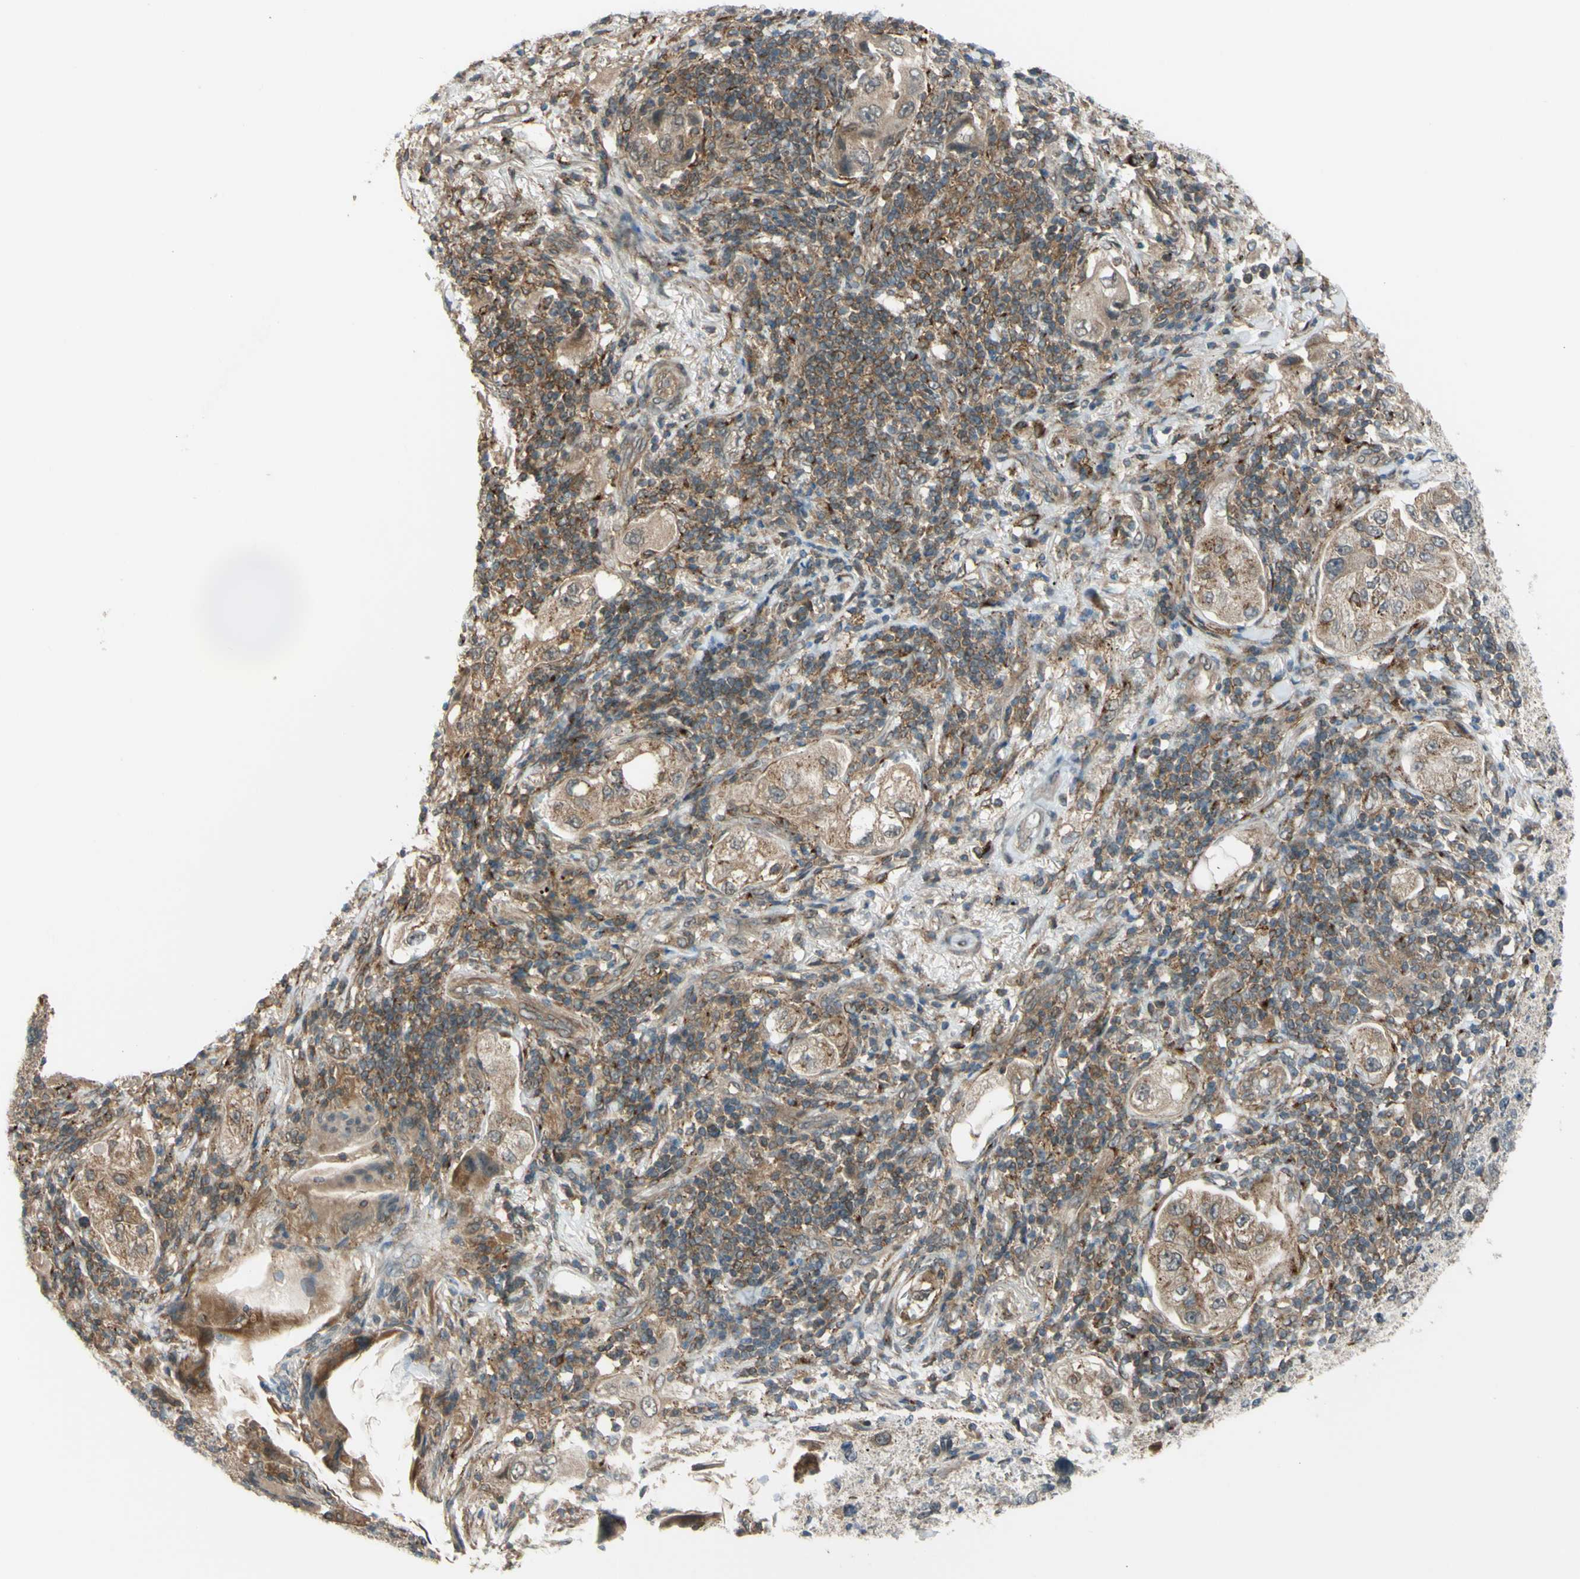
{"staining": {"intensity": "weak", "quantity": ">75%", "location": "cytoplasmic/membranous"}, "tissue": "lung cancer", "cell_type": "Tumor cells", "image_type": "cancer", "snomed": [{"axis": "morphology", "description": "Adenocarcinoma, NOS"}, {"axis": "topography", "description": "Lung"}], "caption": "Weak cytoplasmic/membranous protein expression is seen in about >75% of tumor cells in lung cancer.", "gene": "FLII", "patient": {"sex": "female", "age": 65}}